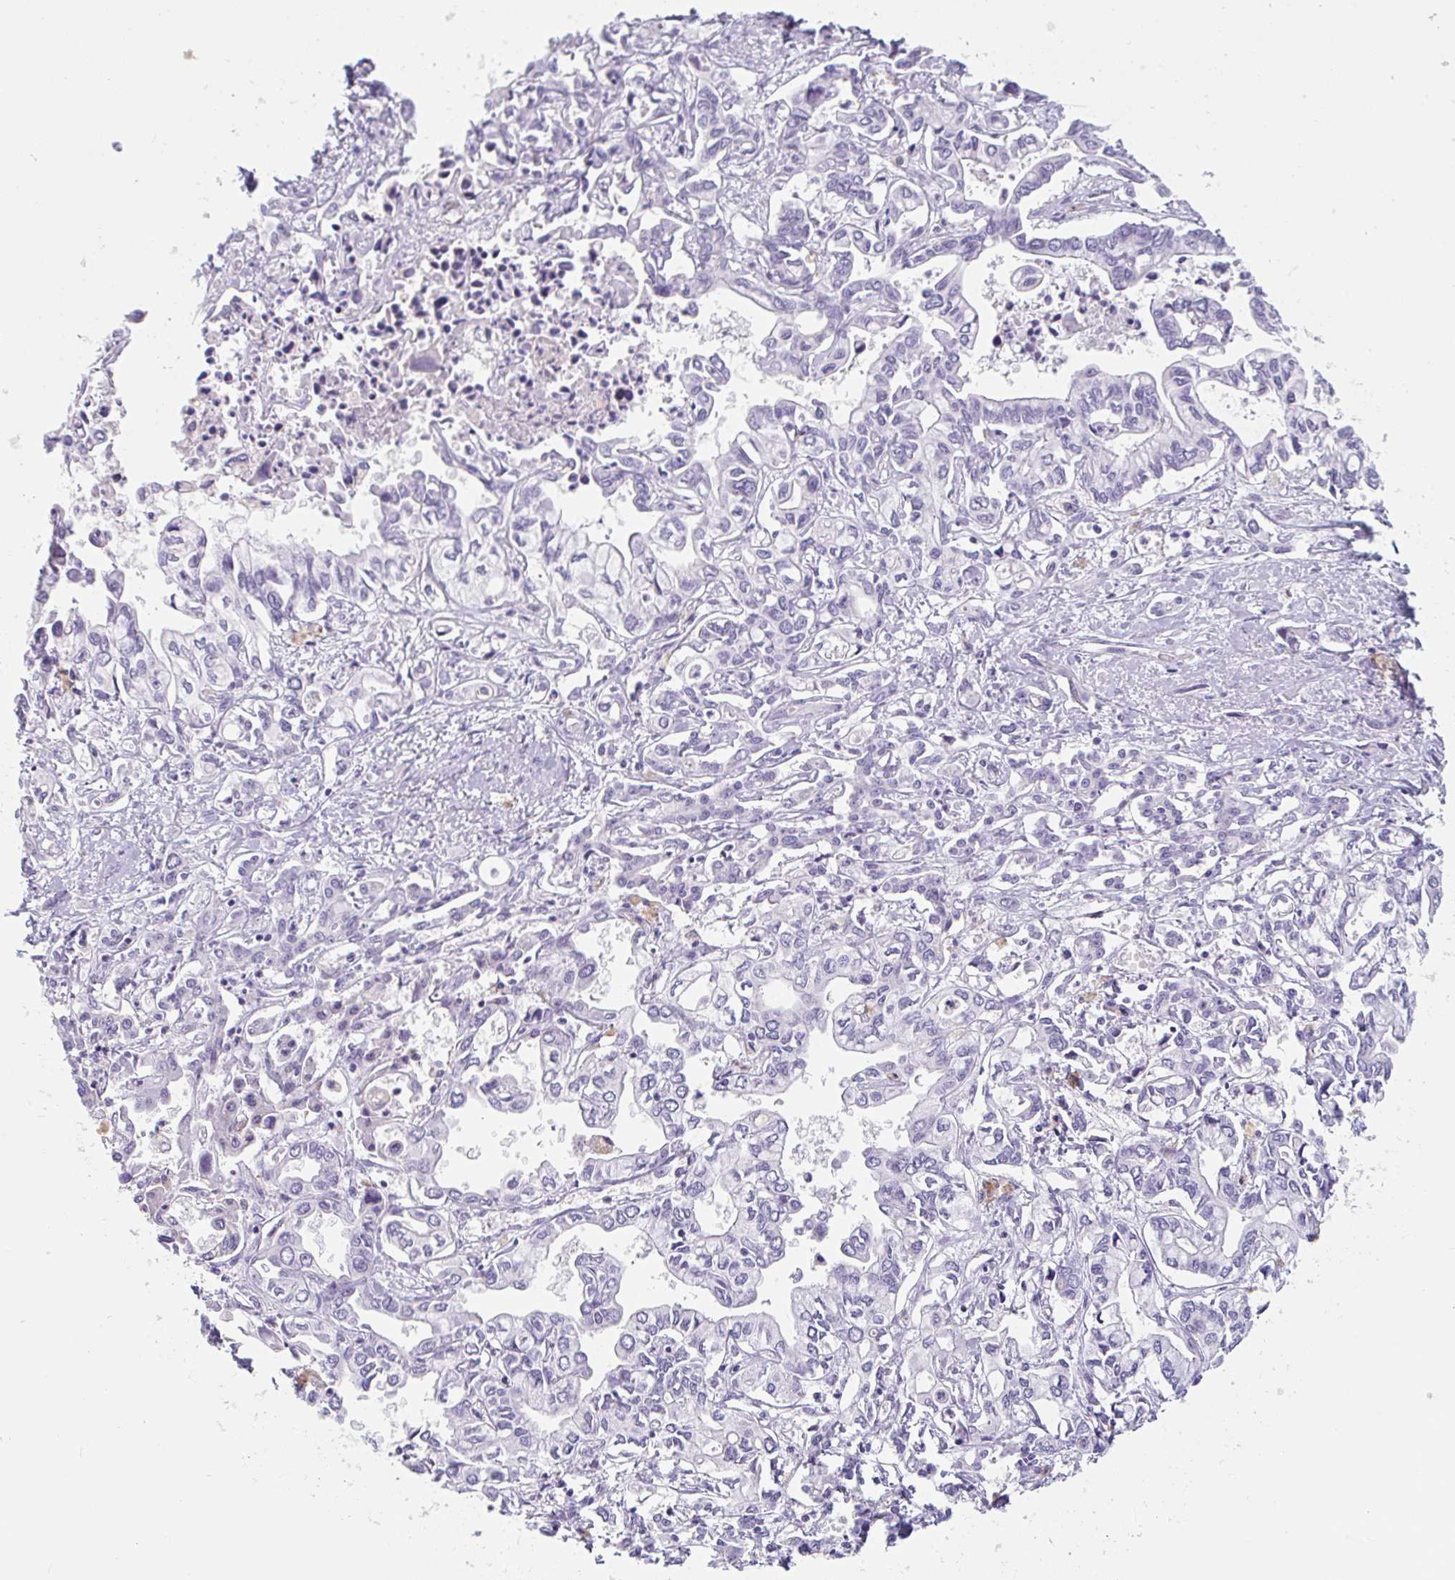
{"staining": {"intensity": "negative", "quantity": "none", "location": "none"}, "tissue": "liver cancer", "cell_type": "Tumor cells", "image_type": "cancer", "snomed": [{"axis": "morphology", "description": "Cholangiocarcinoma"}, {"axis": "topography", "description": "Liver"}], "caption": "This image is of liver cancer (cholangiocarcinoma) stained with immunohistochemistry to label a protein in brown with the nuclei are counter-stained blue. There is no positivity in tumor cells.", "gene": "EMC4", "patient": {"sex": "female", "age": 64}}